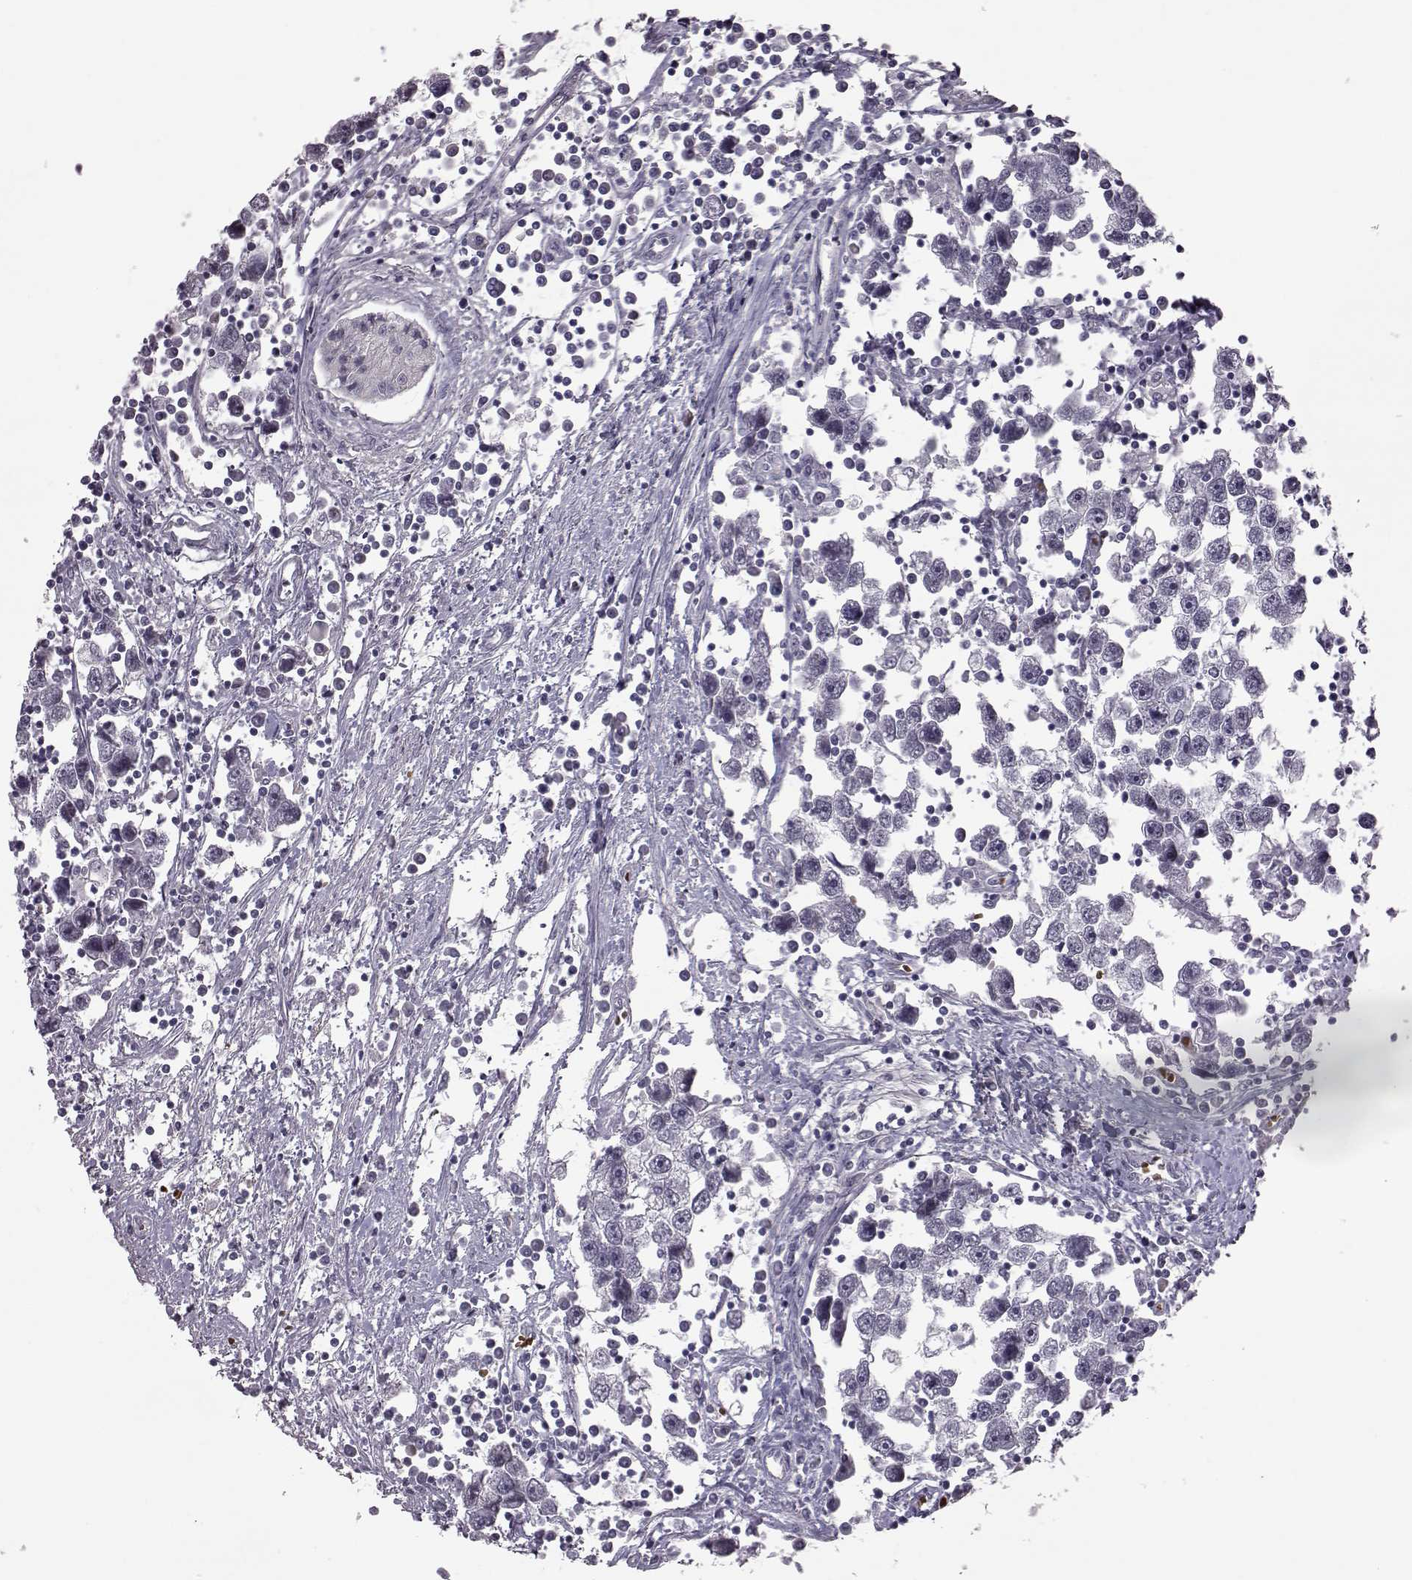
{"staining": {"intensity": "negative", "quantity": "none", "location": "none"}, "tissue": "testis cancer", "cell_type": "Tumor cells", "image_type": "cancer", "snomed": [{"axis": "morphology", "description": "Seminoma, NOS"}, {"axis": "topography", "description": "Testis"}], "caption": "Testis seminoma was stained to show a protein in brown. There is no significant staining in tumor cells.", "gene": "PROP1", "patient": {"sex": "male", "age": 30}}